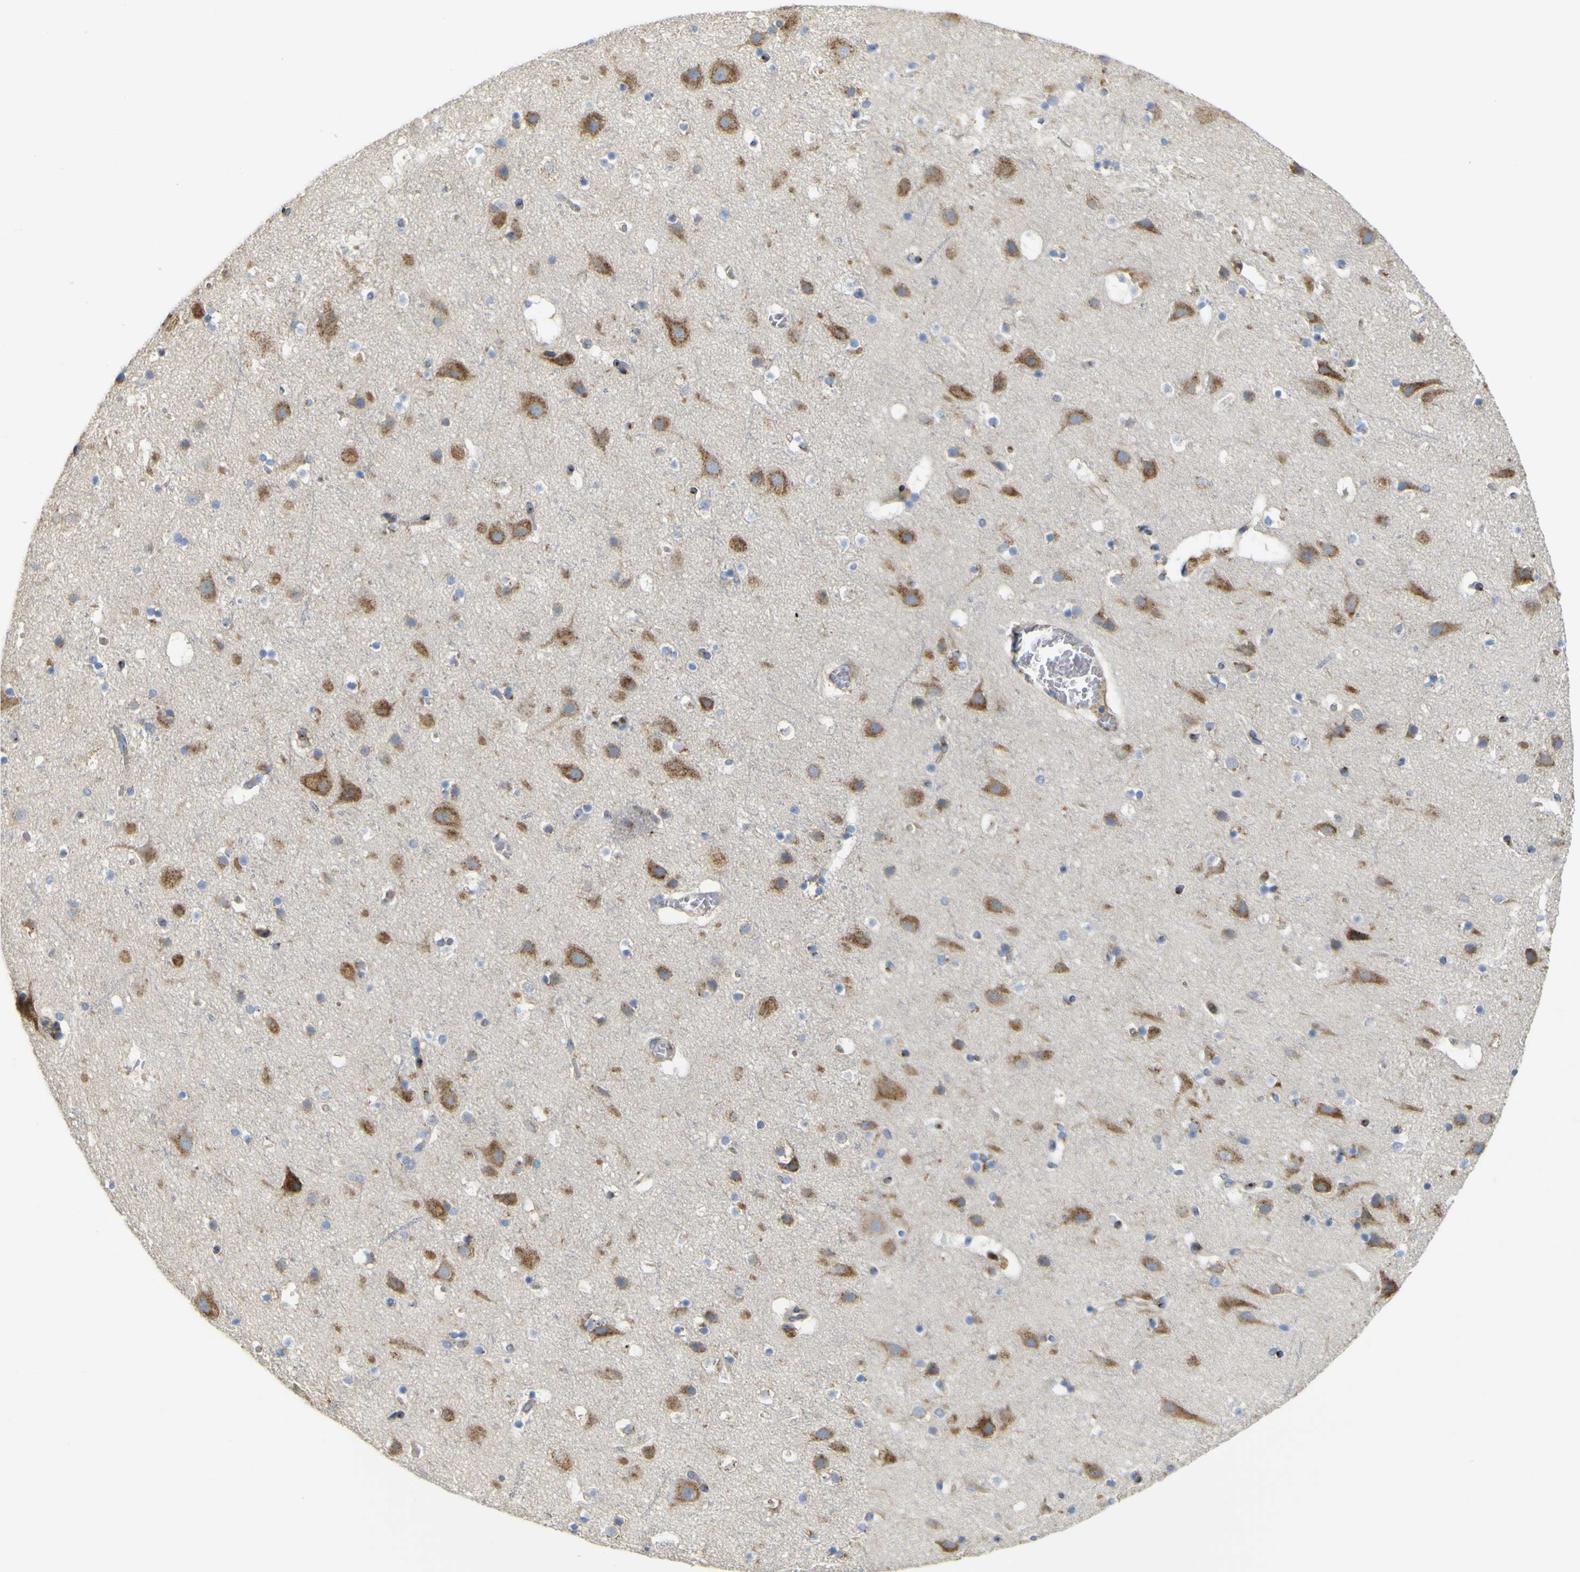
{"staining": {"intensity": "moderate", "quantity": "25%-75%", "location": "cytoplasmic/membranous"}, "tissue": "cerebral cortex", "cell_type": "Endothelial cells", "image_type": "normal", "snomed": [{"axis": "morphology", "description": "Normal tissue, NOS"}, {"axis": "topography", "description": "Cerebral cortex"}], "caption": "Protein analysis of benign cerebral cortex displays moderate cytoplasmic/membranous staining in about 25%-75% of endothelial cells. The protein is shown in brown color, while the nuclei are stained blue.", "gene": "IGF2R", "patient": {"sex": "male", "age": 45}}